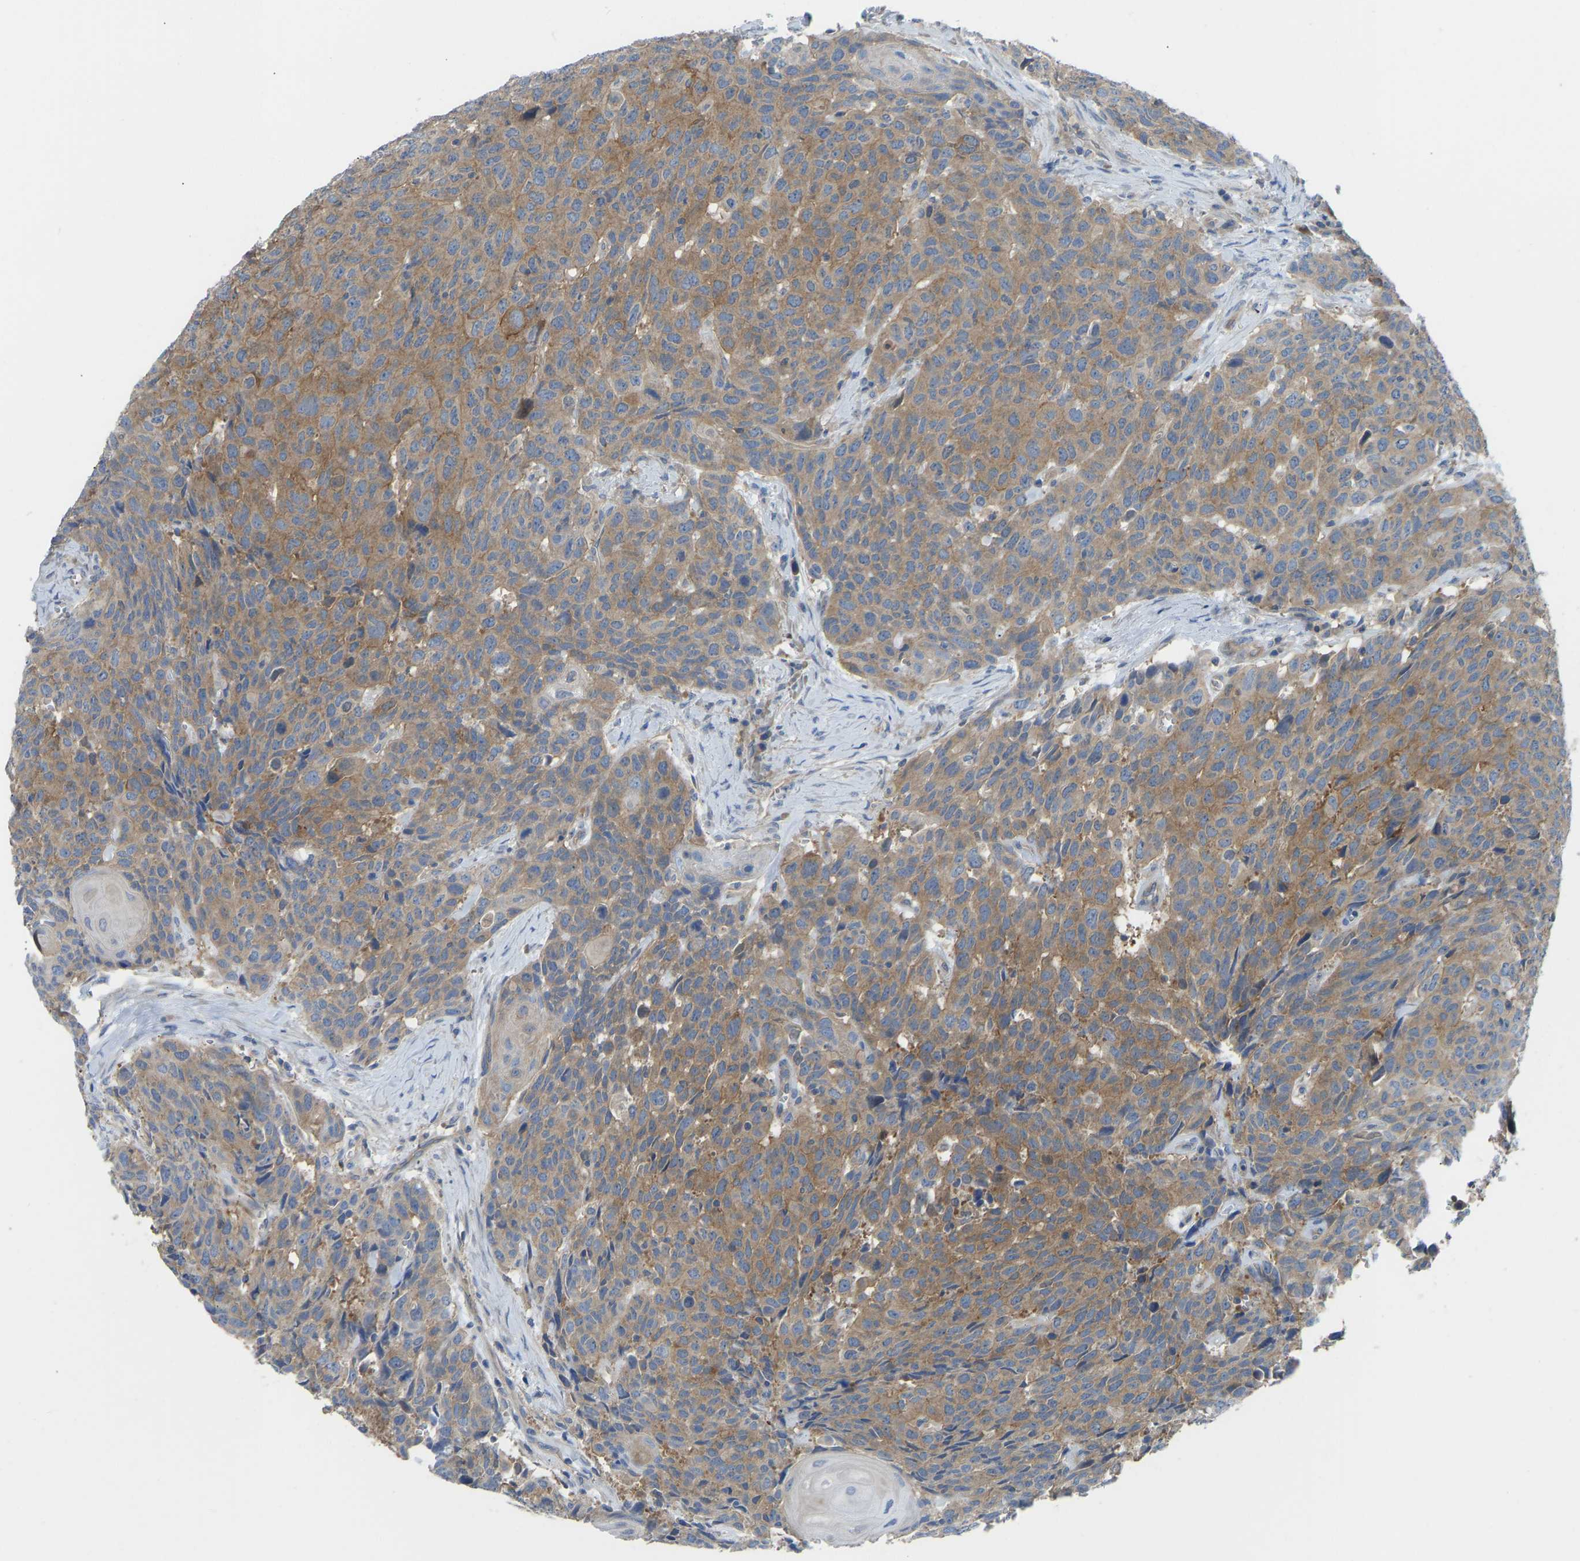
{"staining": {"intensity": "moderate", "quantity": ">75%", "location": "cytoplasmic/membranous"}, "tissue": "head and neck cancer", "cell_type": "Tumor cells", "image_type": "cancer", "snomed": [{"axis": "morphology", "description": "Squamous cell carcinoma, NOS"}, {"axis": "topography", "description": "Head-Neck"}], "caption": "This photomicrograph exhibits immunohistochemistry (IHC) staining of human squamous cell carcinoma (head and neck), with medium moderate cytoplasmic/membranous staining in approximately >75% of tumor cells.", "gene": "PPP3CA", "patient": {"sex": "male", "age": 66}}